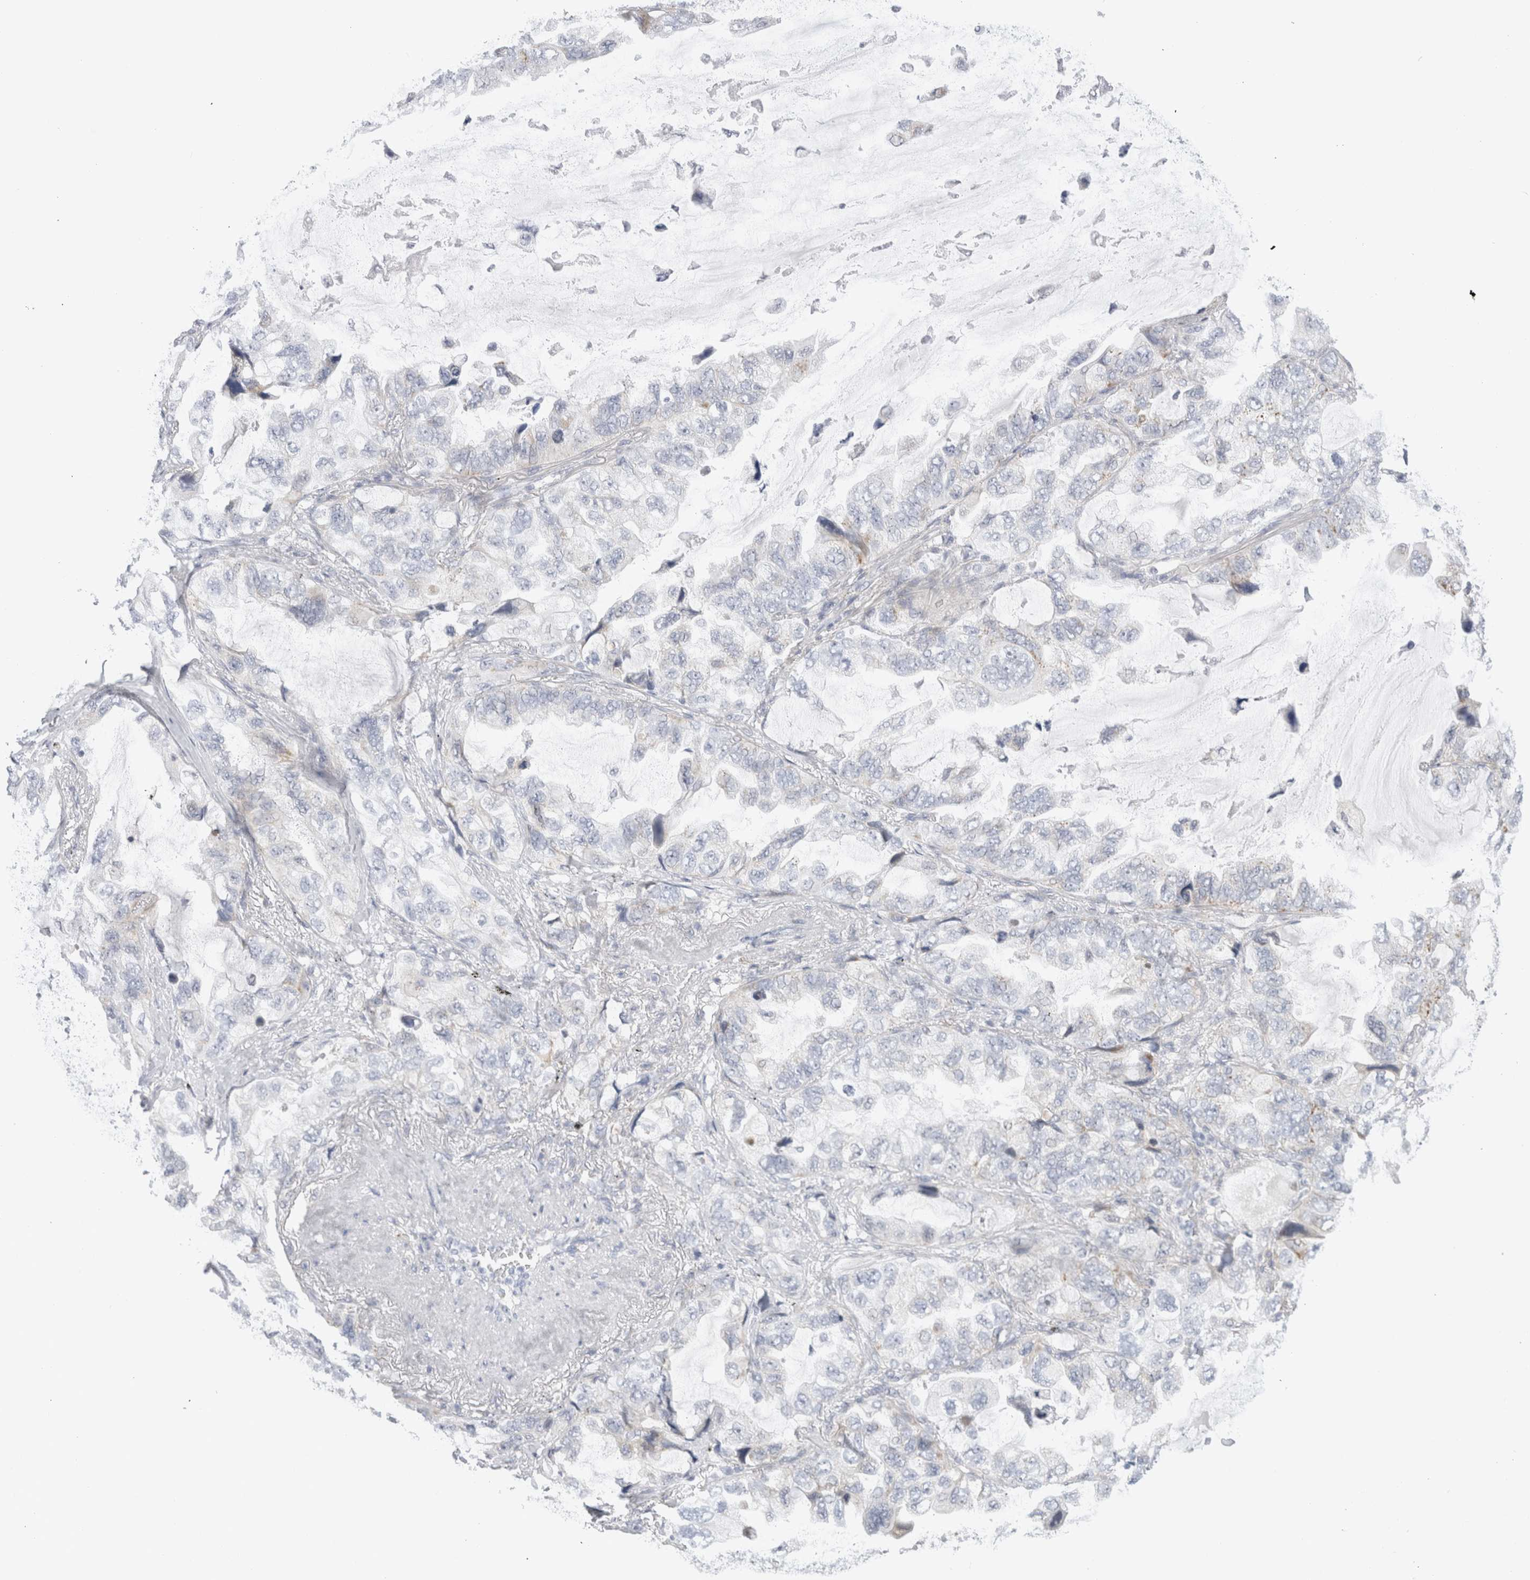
{"staining": {"intensity": "negative", "quantity": "none", "location": "none"}, "tissue": "lung cancer", "cell_type": "Tumor cells", "image_type": "cancer", "snomed": [{"axis": "morphology", "description": "Squamous cell carcinoma, NOS"}, {"axis": "topography", "description": "Lung"}], "caption": "High power microscopy micrograph of an immunohistochemistry histopathology image of lung squamous cell carcinoma, revealing no significant staining in tumor cells. (Stains: DAB IHC with hematoxylin counter stain, Microscopy: brightfield microscopy at high magnification).", "gene": "FAHD1", "patient": {"sex": "female", "age": 73}}